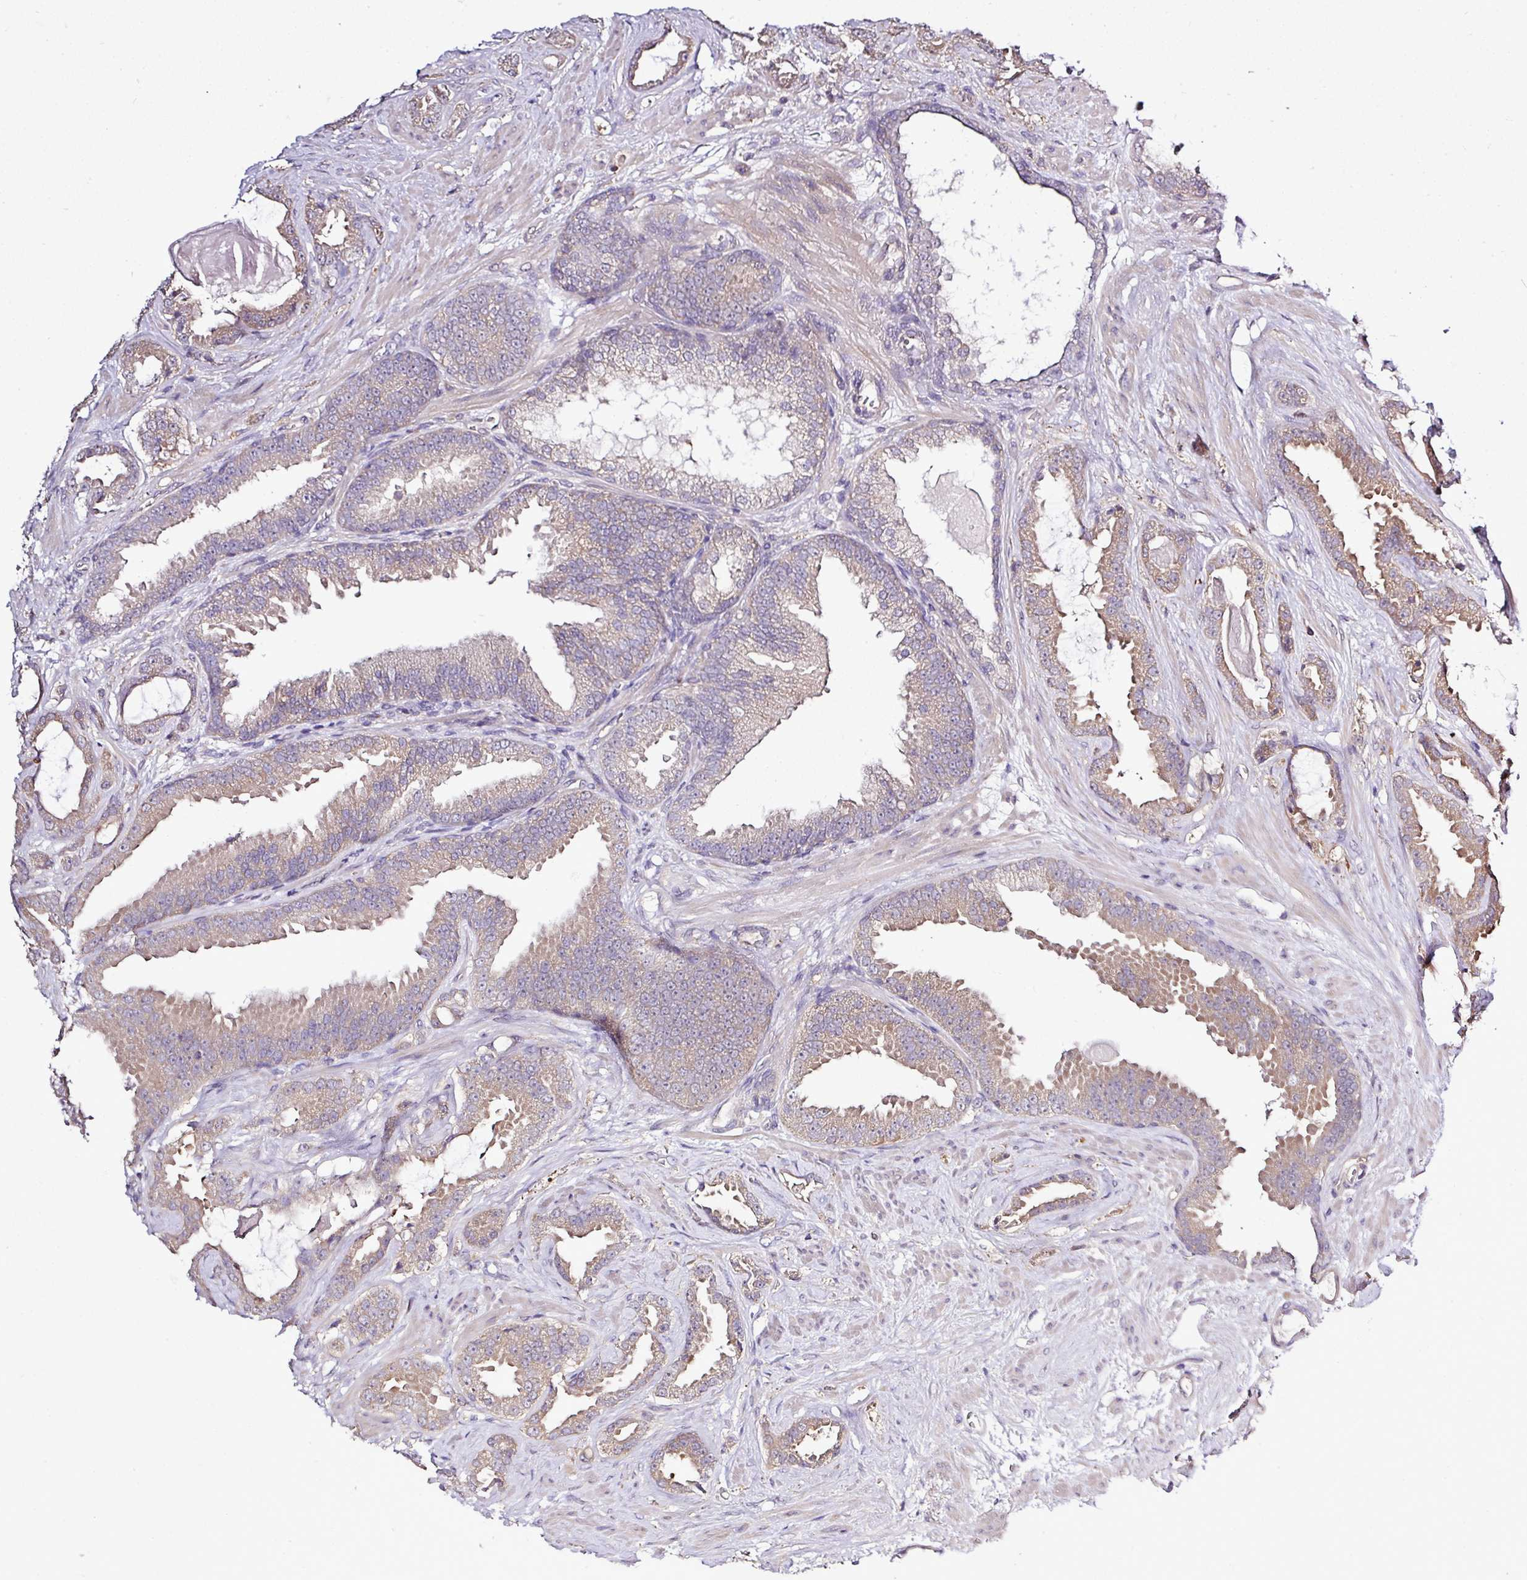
{"staining": {"intensity": "weak", "quantity": "25%-75%", "location": "cytoplasmic/membranous"}, "tissue": "prostate cancer", "cell_type": "Tumor cells", "image_type": "cancer", "snomed": [{"axis": "morphology", "description": "Adenocarcinoma, Low grade"}, {"axis": "topography", "description": "Prostate"}], "caption": "An immunohistochemistry photomicrograph of tumor tissue is shown. Protein staining in brown highlights weak cytoplasmic/membranous positivity in prostate cancer (low-grade adenocarcinoma) within tumor cells. (brown staining indicates protein expression, while blue staining denotes nuclei).", "gene": "TMEM107", "patient": {"sex": "male", "age": 62}}